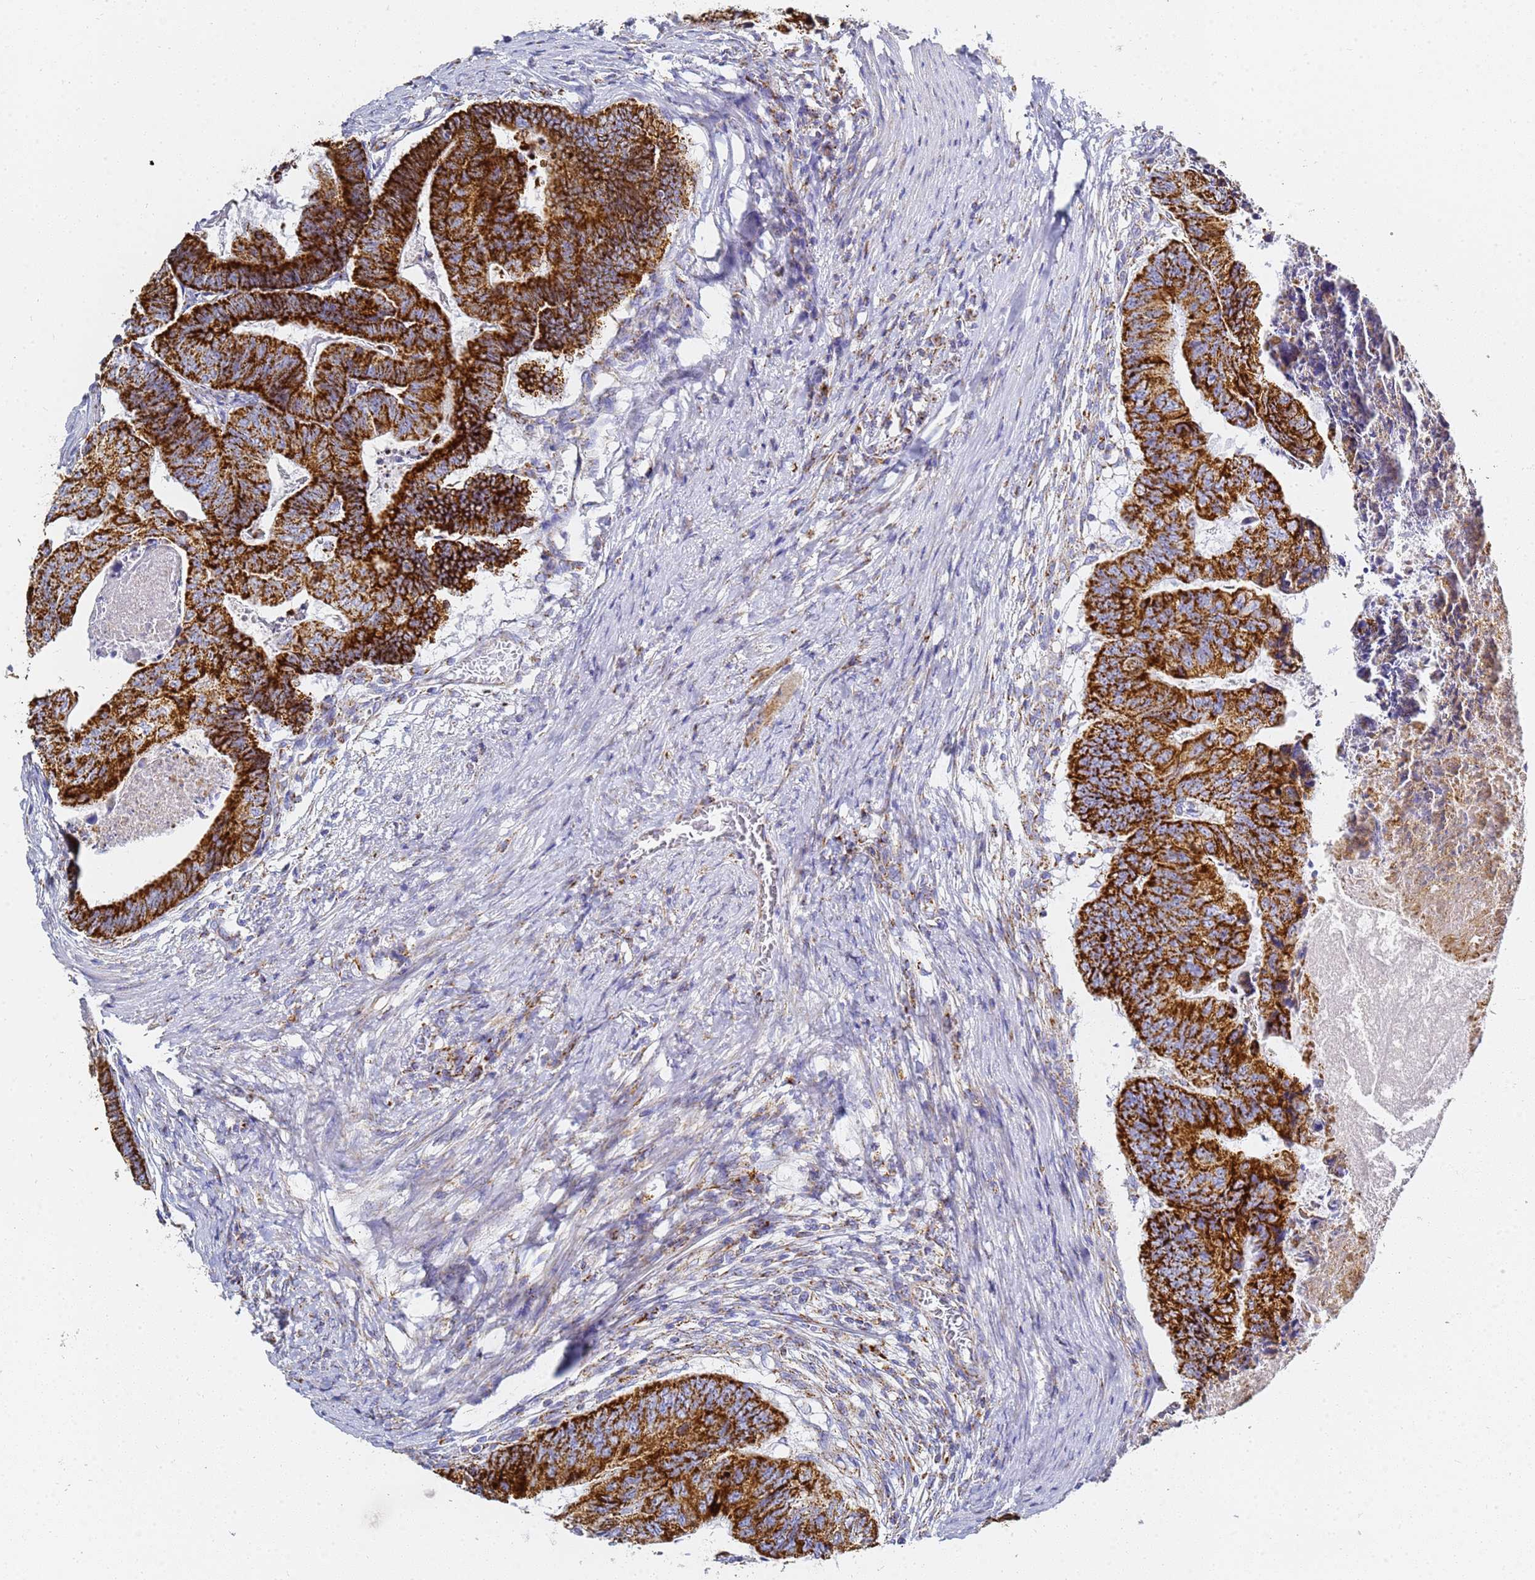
{"staining": {"intensity": "strong", "quantity": ">75%", "location": "cytoplasmic/membranous"}, "tissue": "colorectal cancer", "cell_type": "Tumor cells", "image_type": "cancer", "snomed": [{"axis": "morphology", "description": "Adenocarcinoma, NOS"}, {"axis": "topography", "description": "Colon"}], "caption": "The histopathology image shows staining of colorectal adenocarcinoma, revealing strong cytoplasmic/membranous protein expression (brown color) within tumor cells. The staining was performed using DAB, with brown indicating positive protein expression. Nuclei are stained blue with hematoxylin.", "gene": "CNIH4", "patient": {"sex": "female", "age": 67}}